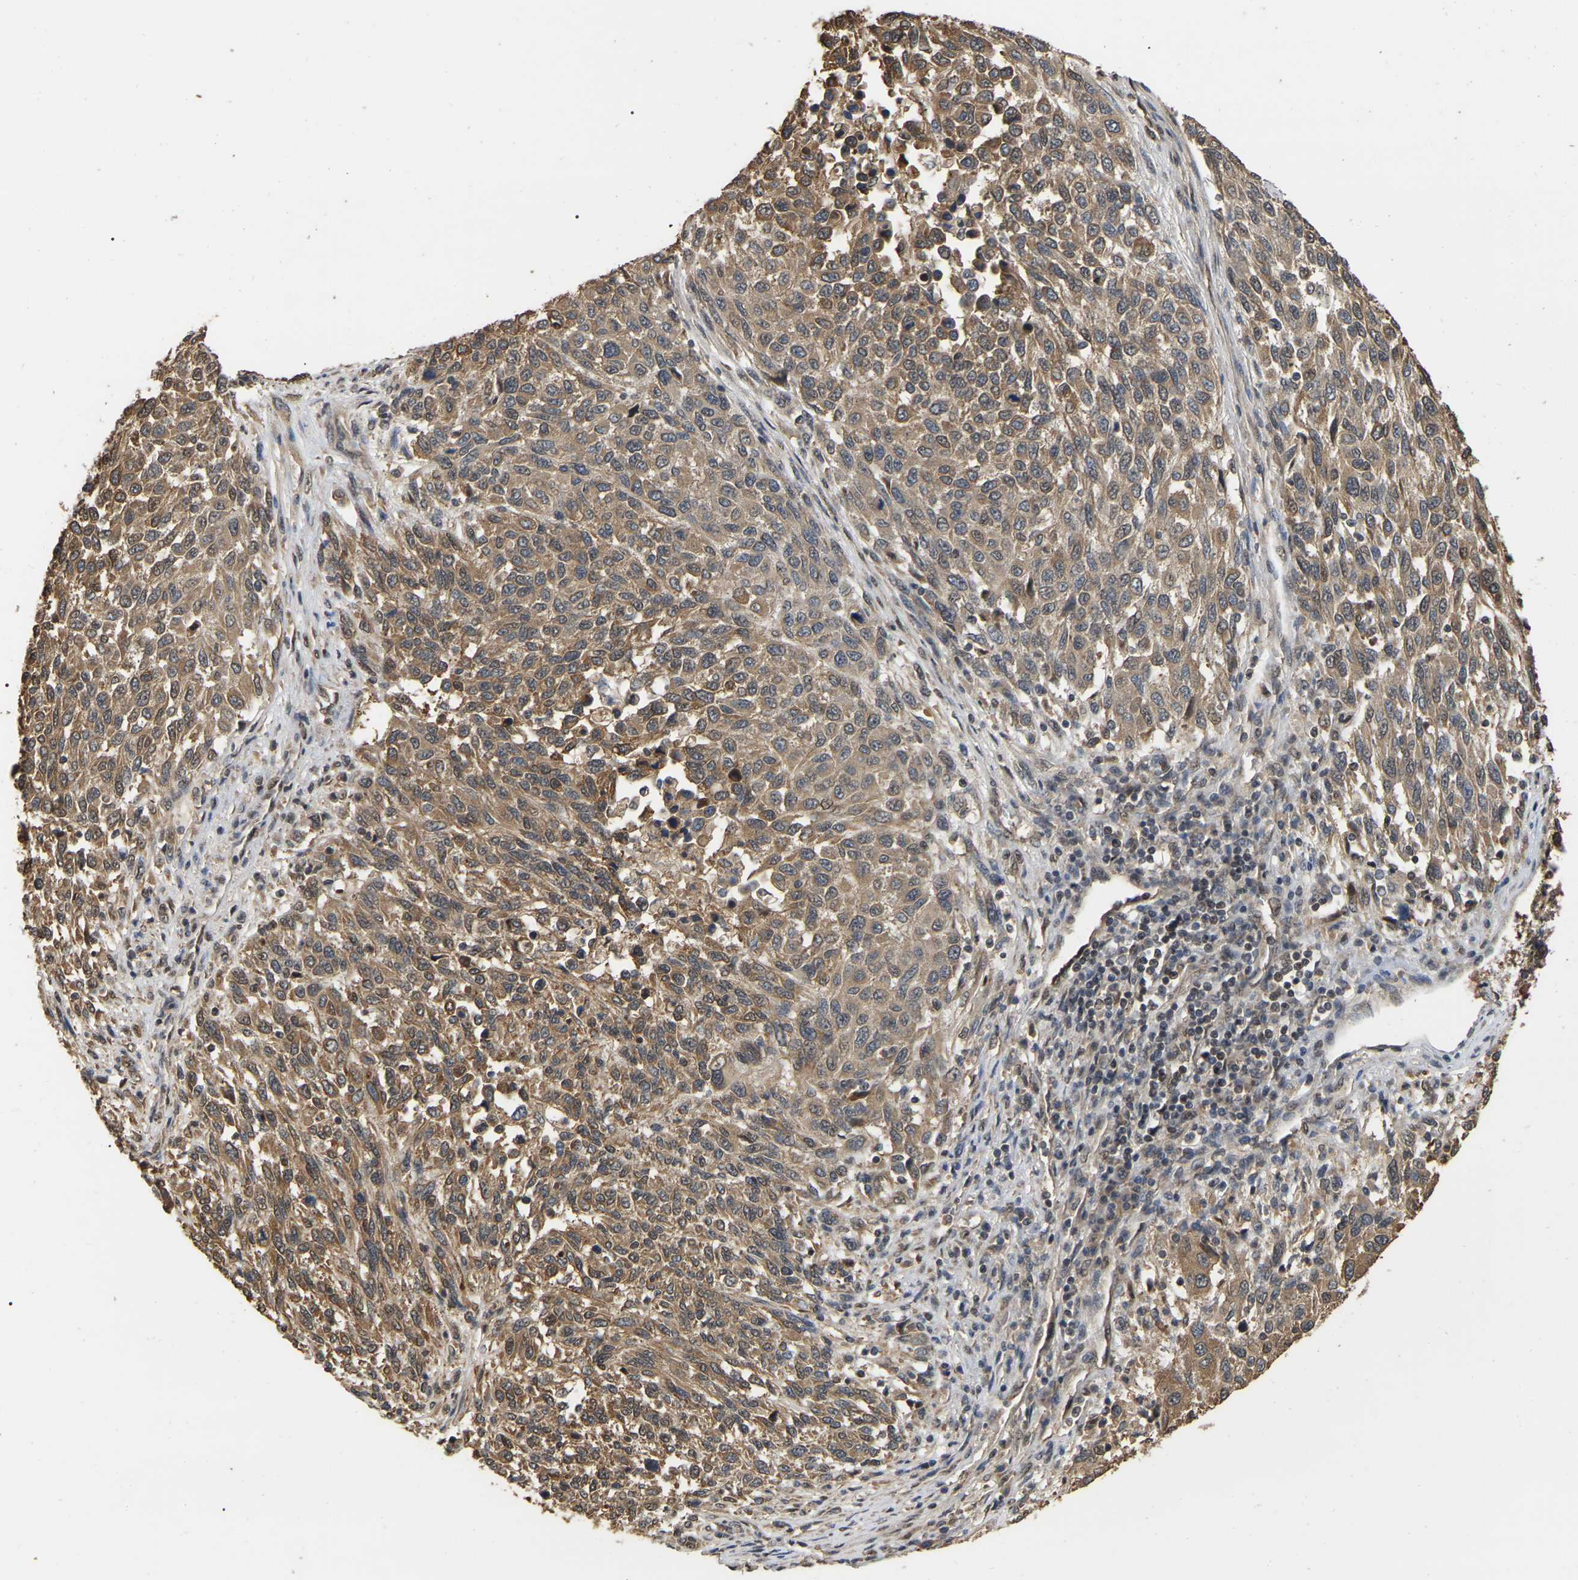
{"staining": {"intensity": "moderate", "quantity": ">75%", "location": "cytoplasmic/membranous"}, "tissue": "melanoma", "cell_type": "Tumor cells", "image_type": "cancer", "snomed": [{"axis": "morphology", "description": "Malignant melanoma, Metastatic site"}, {"axis": "topography", "description": "Lymph node"}], "caption": "Protein expression analysis of malignant melanoma (metastatic site) shows moderate cytoplasmic/membranous staining in about >75% of tumor cells. Using DAB (3,3'-diaminobenzidine) (brown) and hematoxylin (blue) stains, captured at high magnification using brightfield microscopy.", "gene": "FAM219A", "patient": {"sex": "male", "age": 61}}